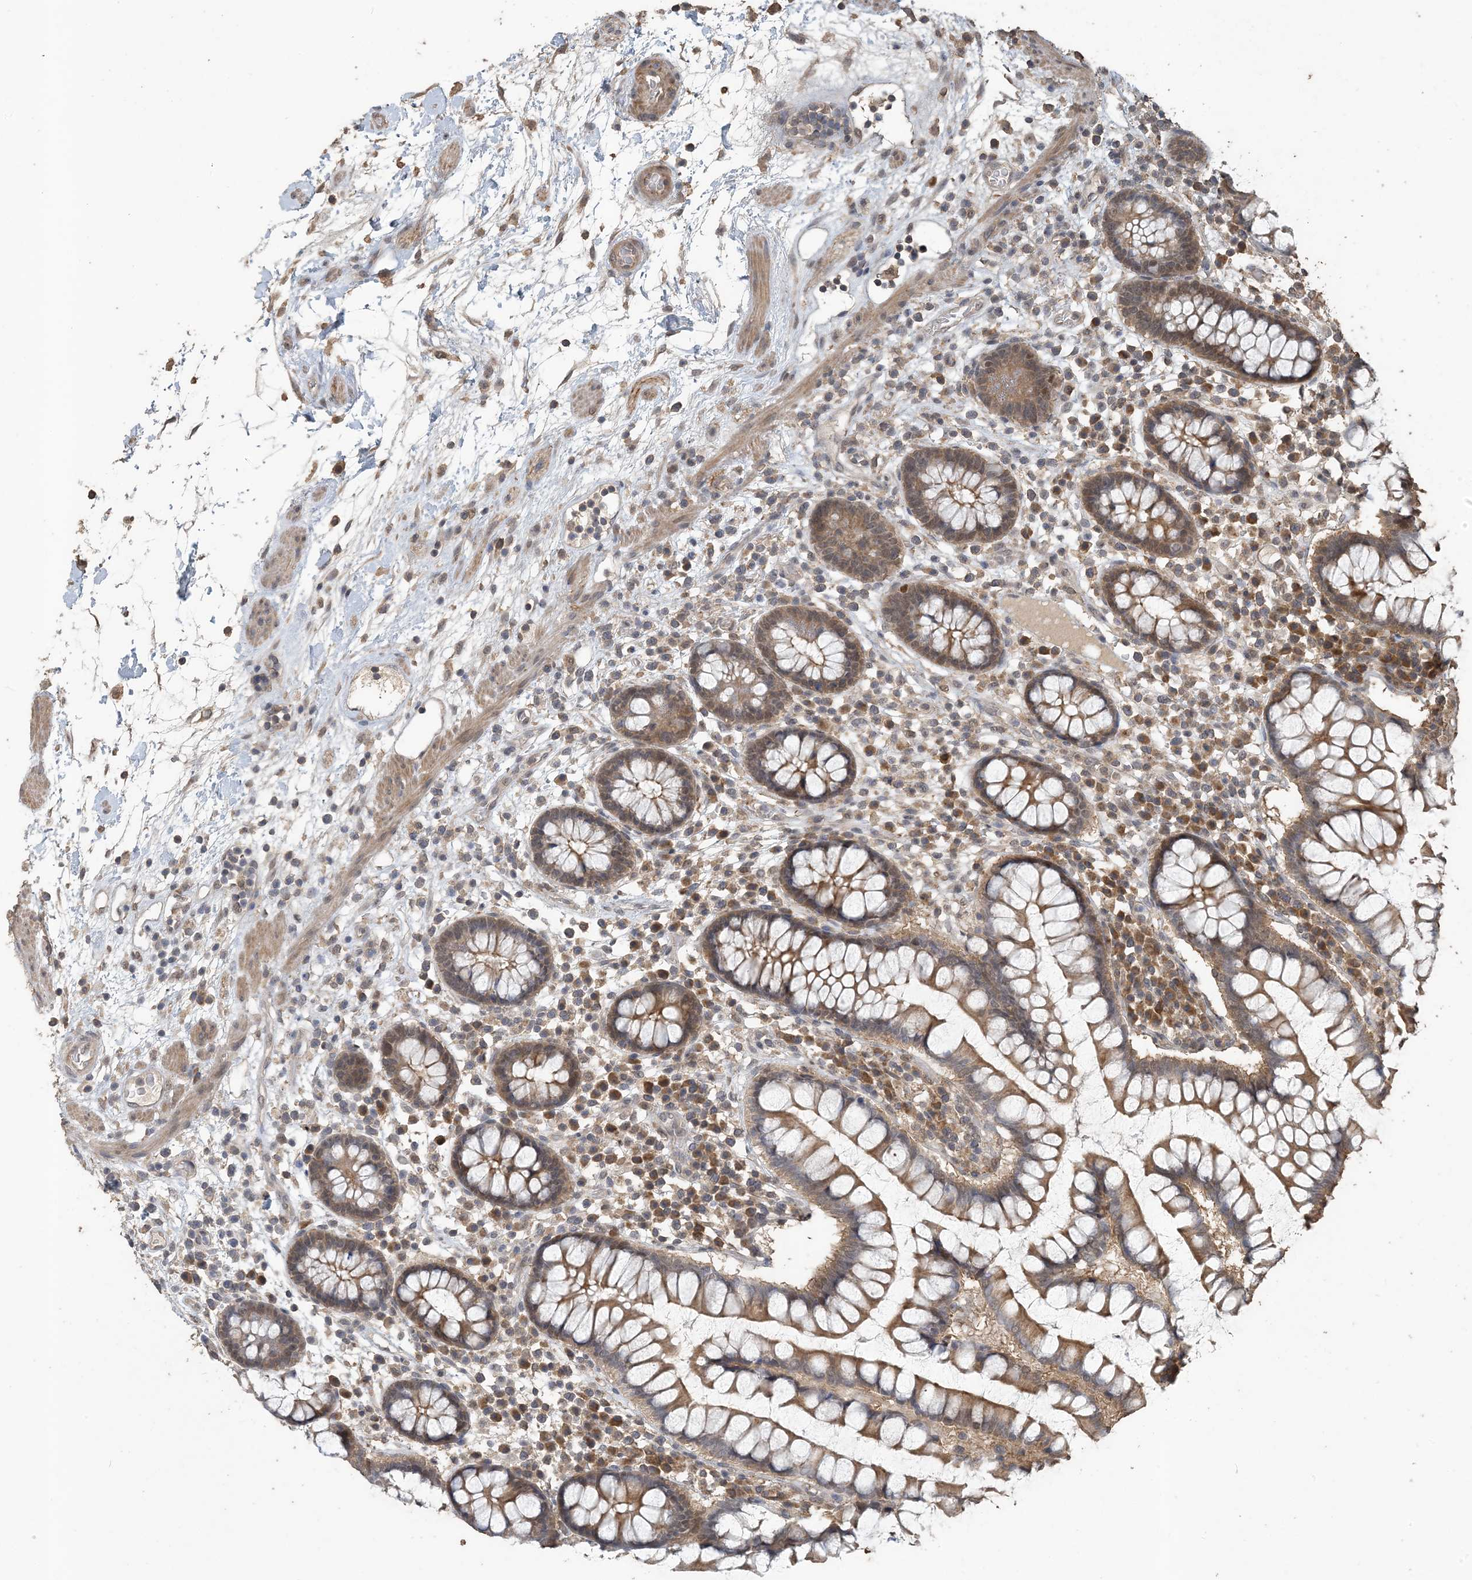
{"staining": {"intensity": "weak", "quantity": ">75%", "location": "cytoplasmic/membranous"}, "tissue": "colon", "cell_type": "Endothelial cells", "image_type": "normal", "snomed": [{"axis": "morphology", "description": "Normal tissue, NOS"}, {"axis": "topography", "description": "Colon"}], "caption": "Protein staining of benign colon demonstrates weak cytoplasmic/membranous expression in approximately >75% of endothelial cells.", "gene": "ZC3H12A", "patient": {"sex": "female", "age": 79}}